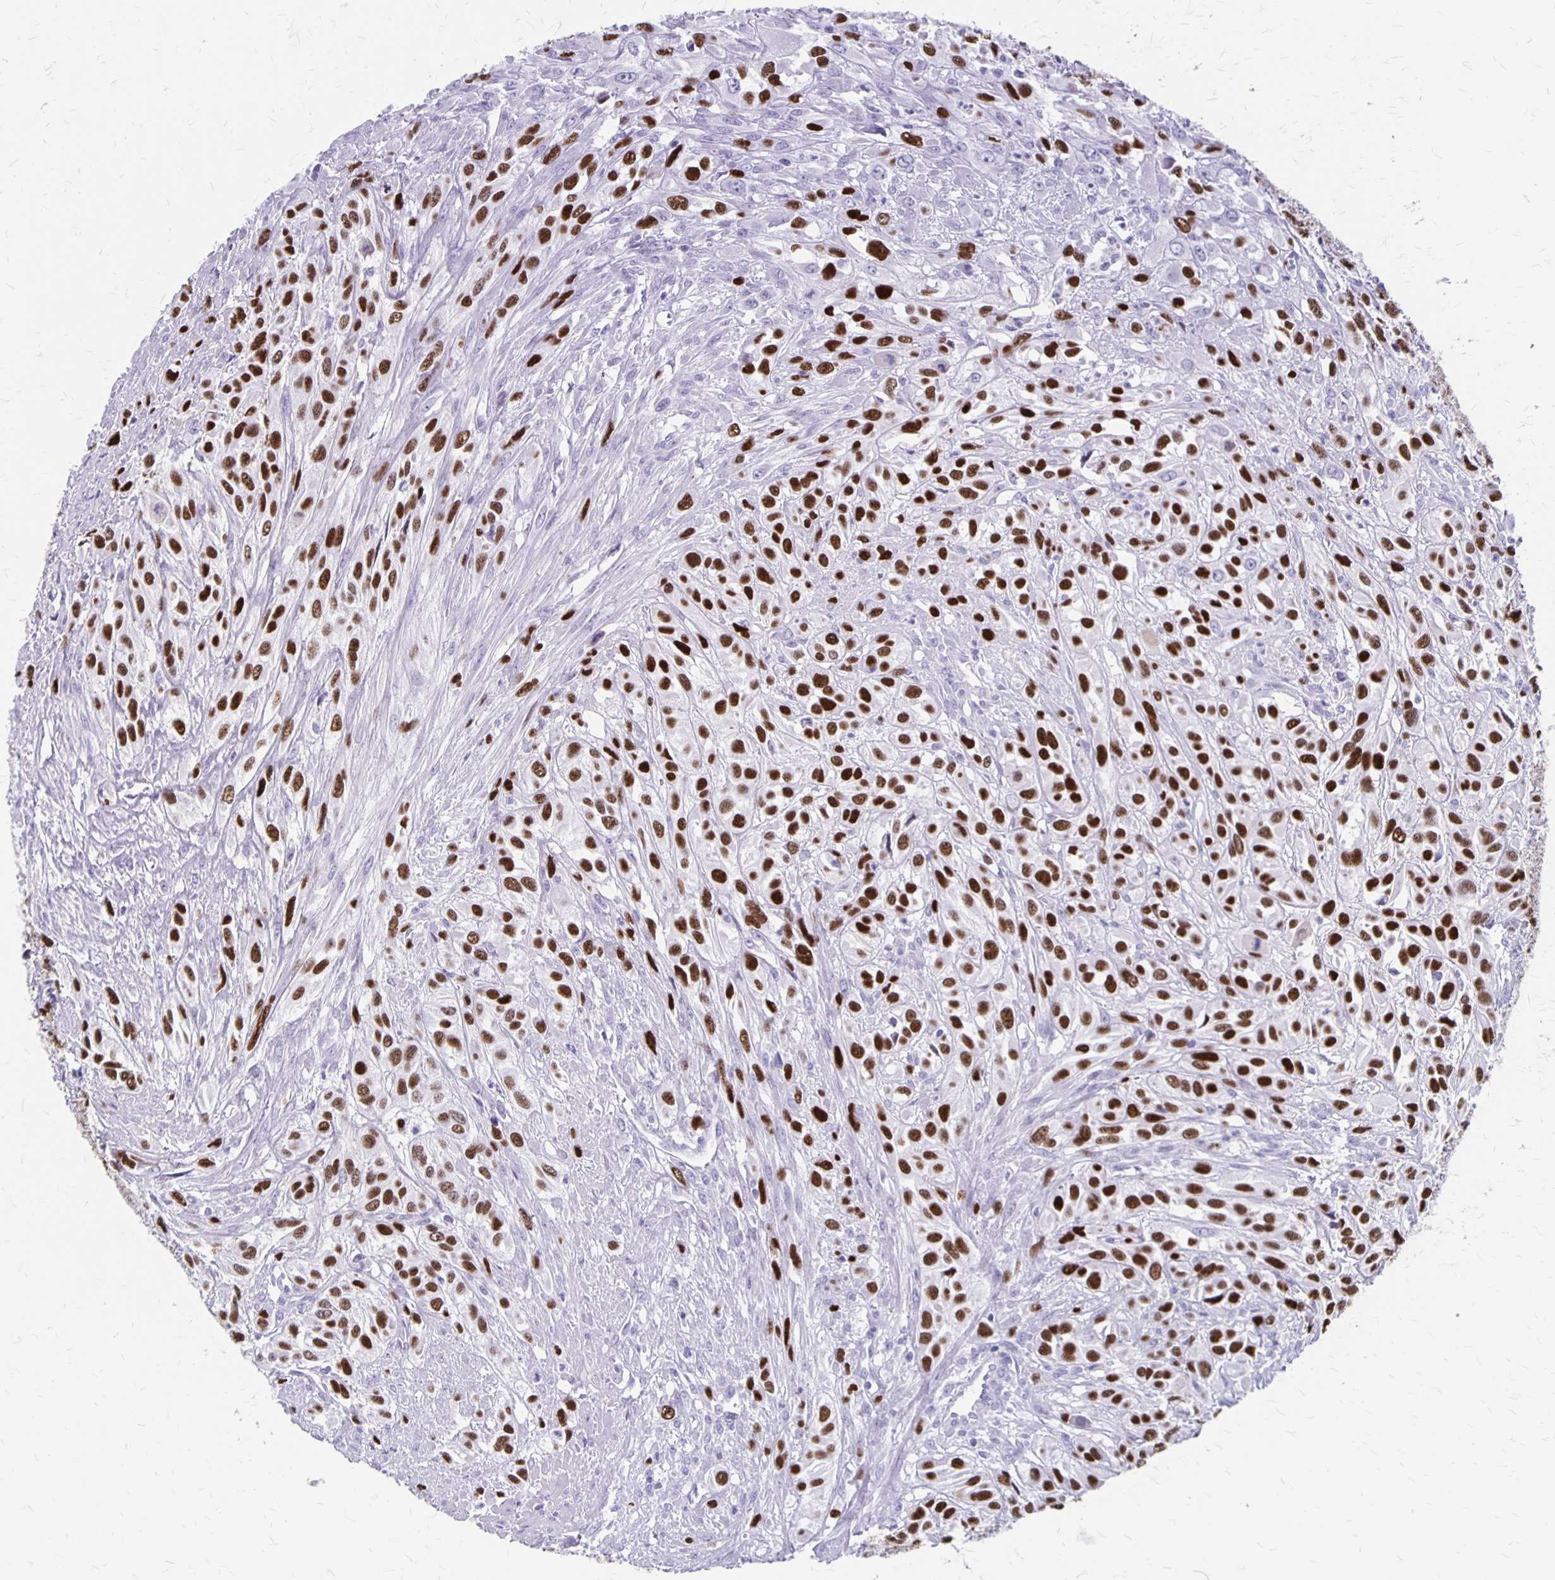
{"staining": {"intensity": "strong", "quantity": "25%-75%", "location": "nuclear"}, "tissue": "urothelial cancer", "cell_type": "Tumor cells", "image_type": "cancer", "snomed": [{"axis": "morphology", "description": "Urothelial carcinoma, High grade"}, {"axis": "topography", "description": "Urinary bladder"}], "caption": "Immunohistochemistry (IHC) of urothelial cancer exhibits high levels of strong nuclear staining in about 25%-75% of tumor cells.", "gene": "MAGEC2", "patient": {"sex": "male", "age": 67}}